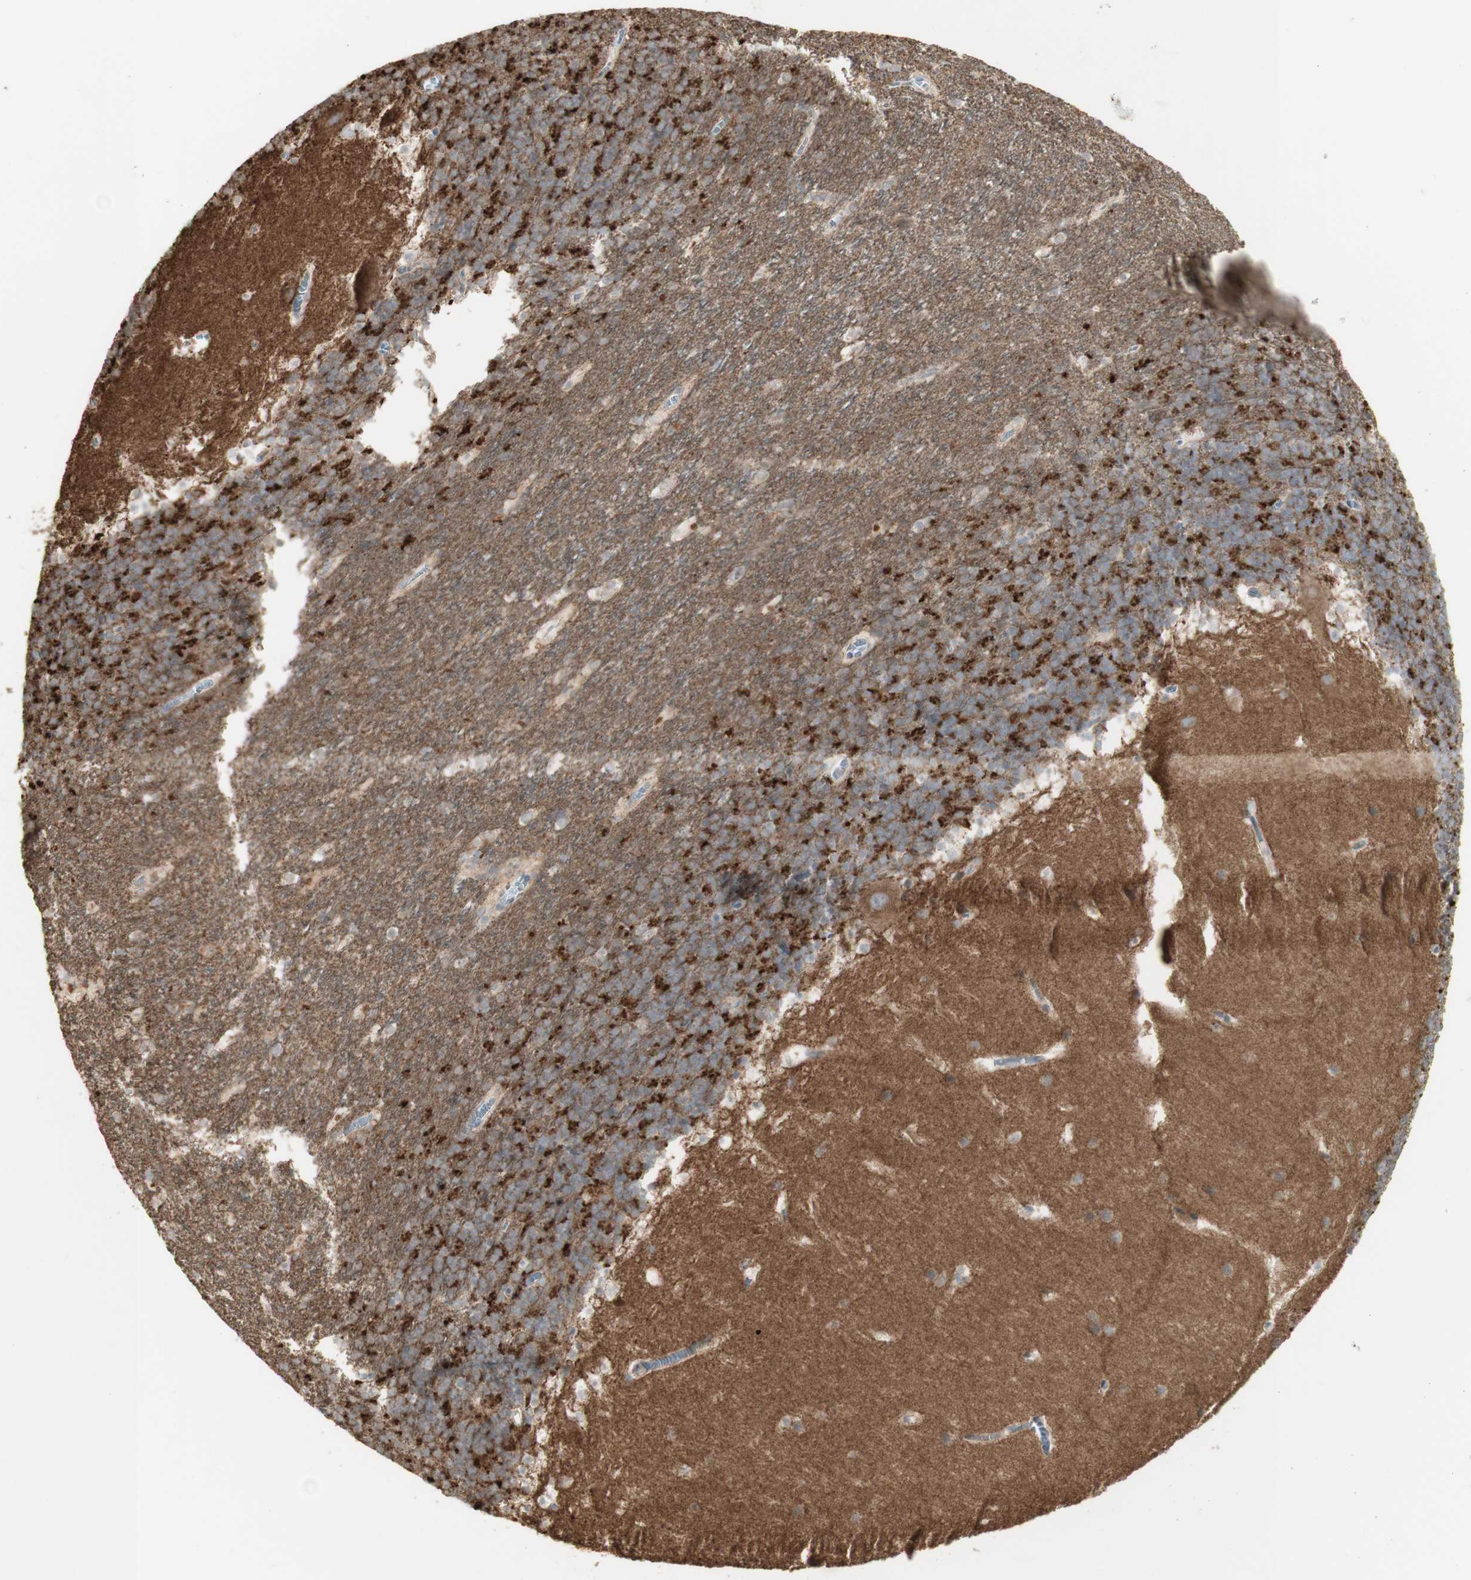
{"staining": {"intensity": "weak", "quantity": "25%-75%", "location": "cytoplasmic/membranous"}, "tissue": "cerebellum", "cell_type": "Cells in granular layer", "image_type": "normal", "snomed": [{"axis": "morphology", "description": "Normal tissue, NOS"}, {"axis": "topography", "description": "Cerebellum"}], "caption": "Immunohistochemical staining of benign human cerebellum reveals weak cytoplasmic/membranous protein expression in approximately 25%-75% of cells in granular layer.", "gene": "ATP6V1E1", "patient": {"sex": "male", "age": 45}}